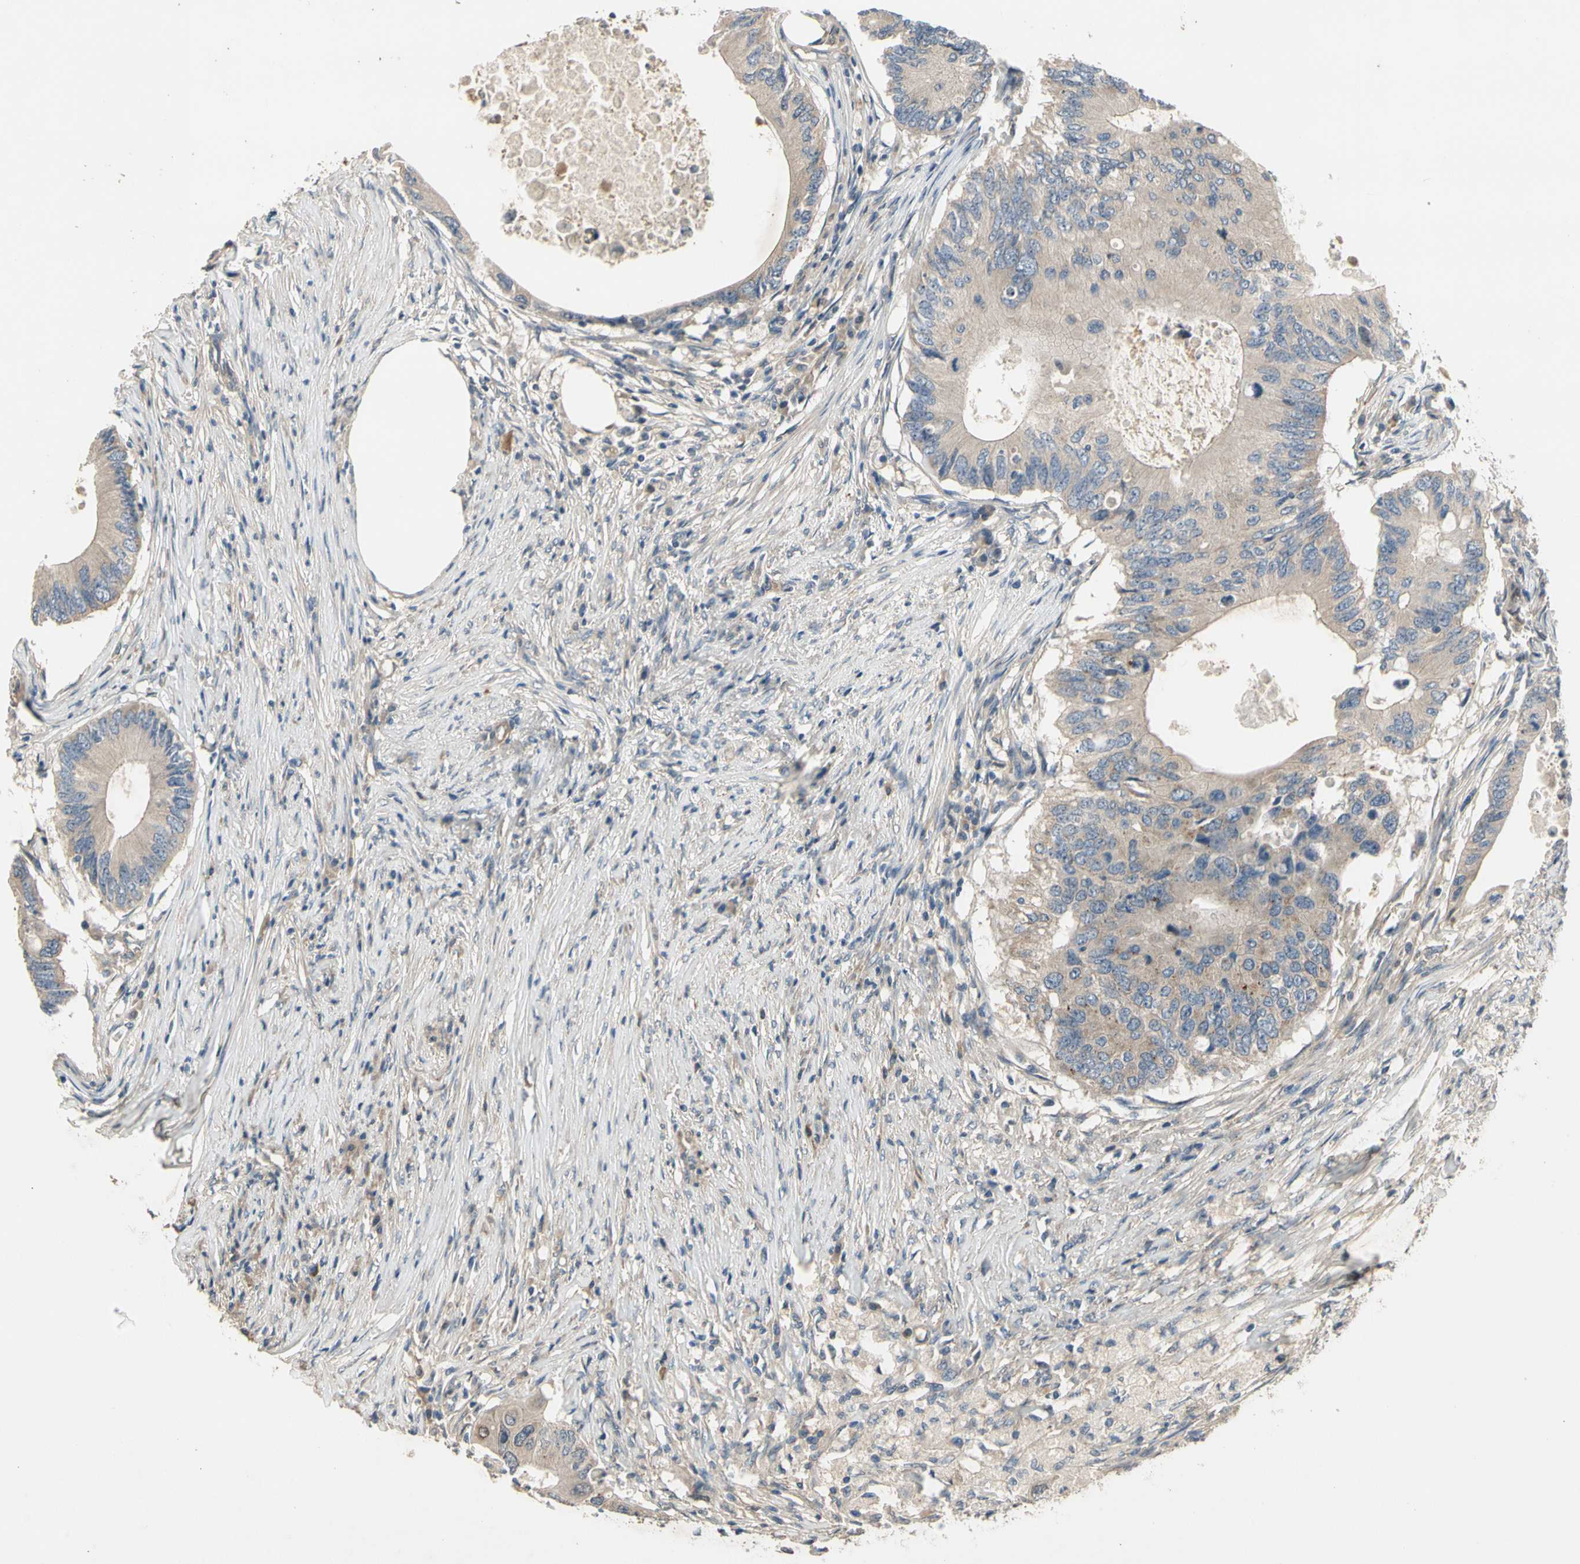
{"staining": {"intensity": "weak", "quantity": ">75%", "location": "cytoplasmic/membranous"}, "tissue": "colorectal cancer", "cell_type": "Tumor cells", "image_type": "cancer", "snomed": [{"axis": "morphology", "description": "Adenocarcinoma, NOS"}, {"axis": "topography", "description": "Colon"}], "caption": "IHC photomicrograph of neoplastic tissue: human adenocarcinoma (colorectal) stained using IHC displays low levels of weak protein expression localized specifically in the cytoplasmic/membranous of tumor cells, appearing as a cytoplasmic/membranous brown color.", "gene": "ALKBH3", "patient": {"sex": "male", "age": 71}}